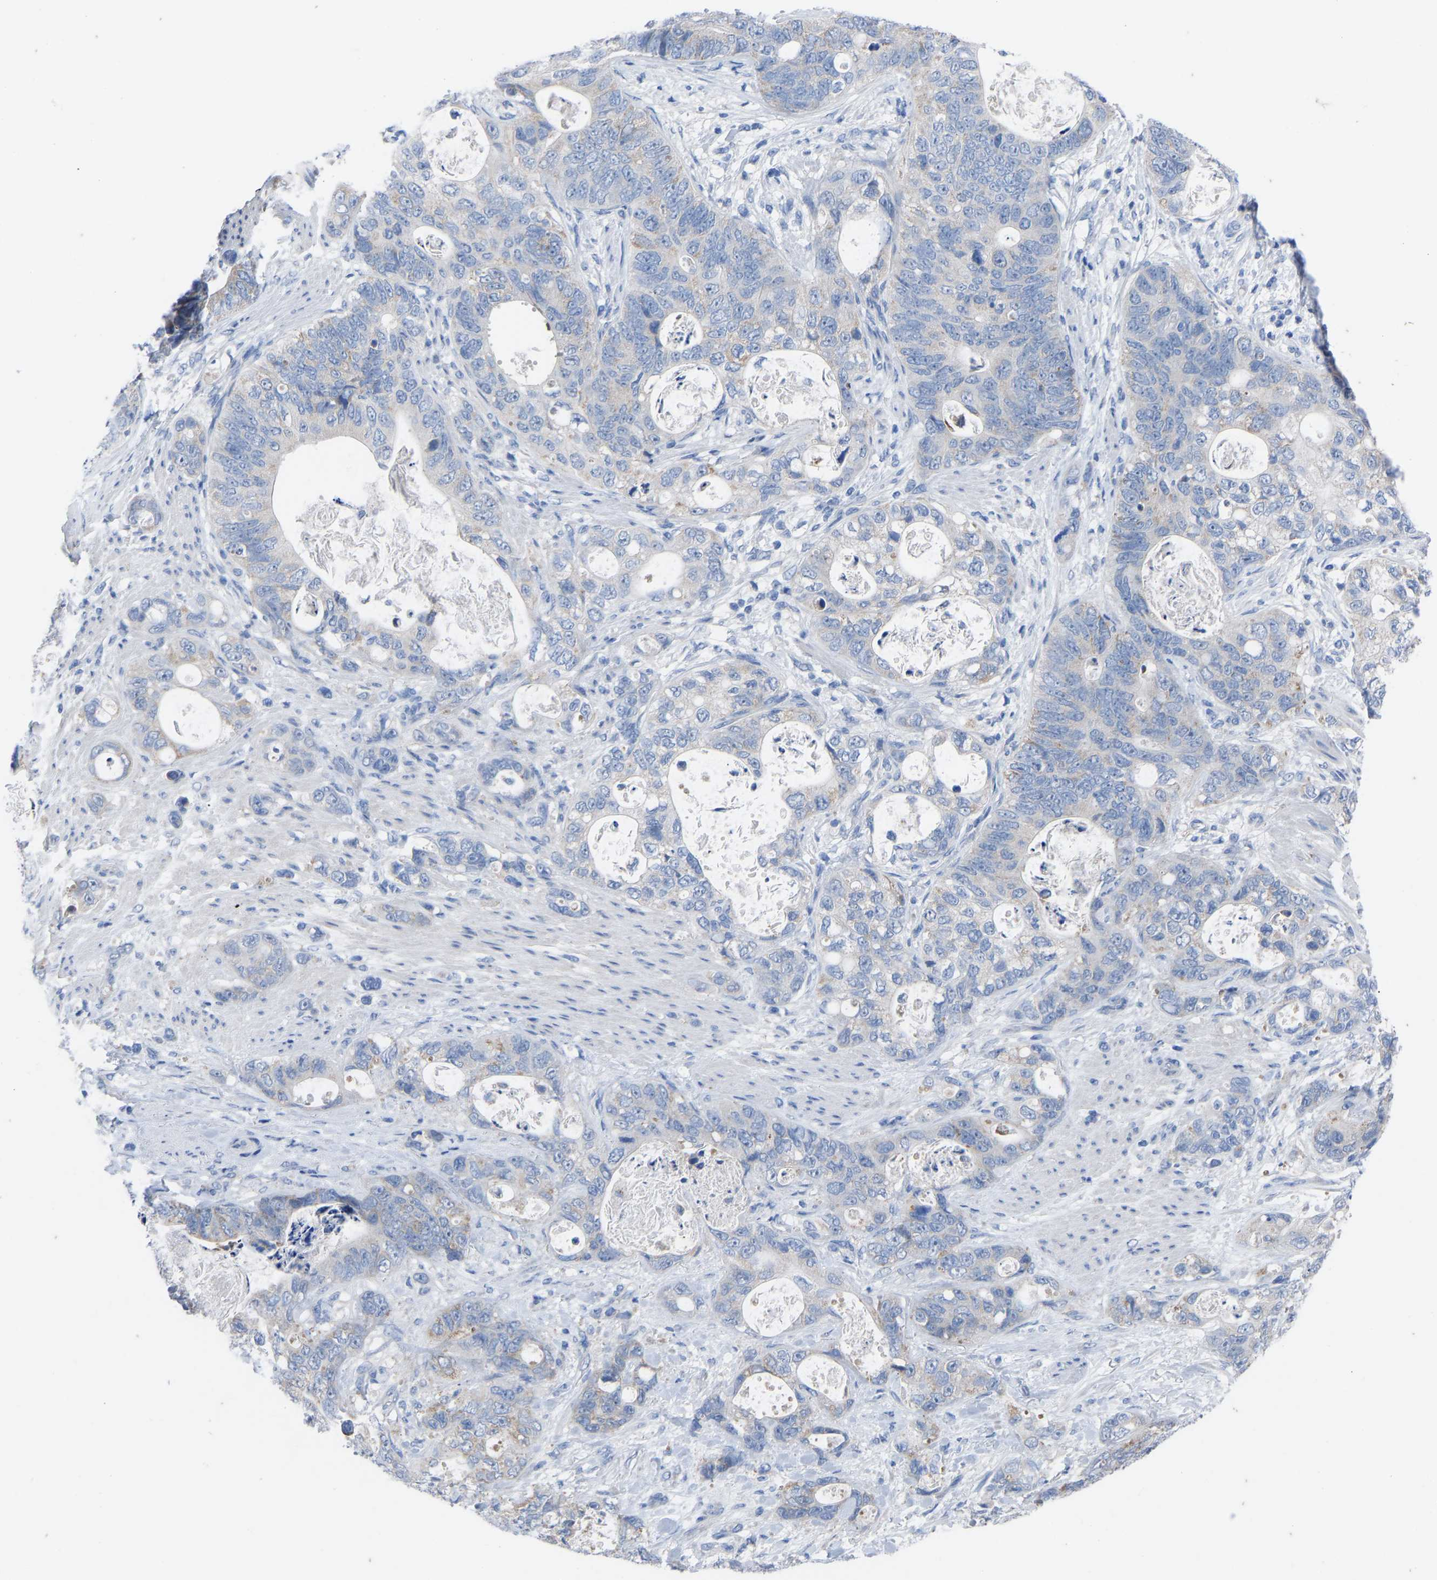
{"staining": {"intensity": "weak", "quantity": "<25%", "location": "cytoplasmic/membranous"}, "tissue": "stomach cancer", "cell_type": "Tumor cells", "image_type": "cancer", "snomed": [{"axis": "morphology", "description": "Normal tissue, NOS"}, {"axis": "morphology", "description": "Adenocarcinoma, NOS"}, {"axis": "topography", "description": "Stomach"}], "caption": "Immunohistochemical staining of stomach cancer (adenocarcinoma) shows no significant positivity in tumor cells. The staining was performed using DAB (3,3'-diaminobenzidine) to visualize the protein expression in brown, while the nuclei were stained in blue with hematoxylin (Magnification: 20x).", "gene": "OLIG2", "patient": {"sex": "female", "age": 89}}